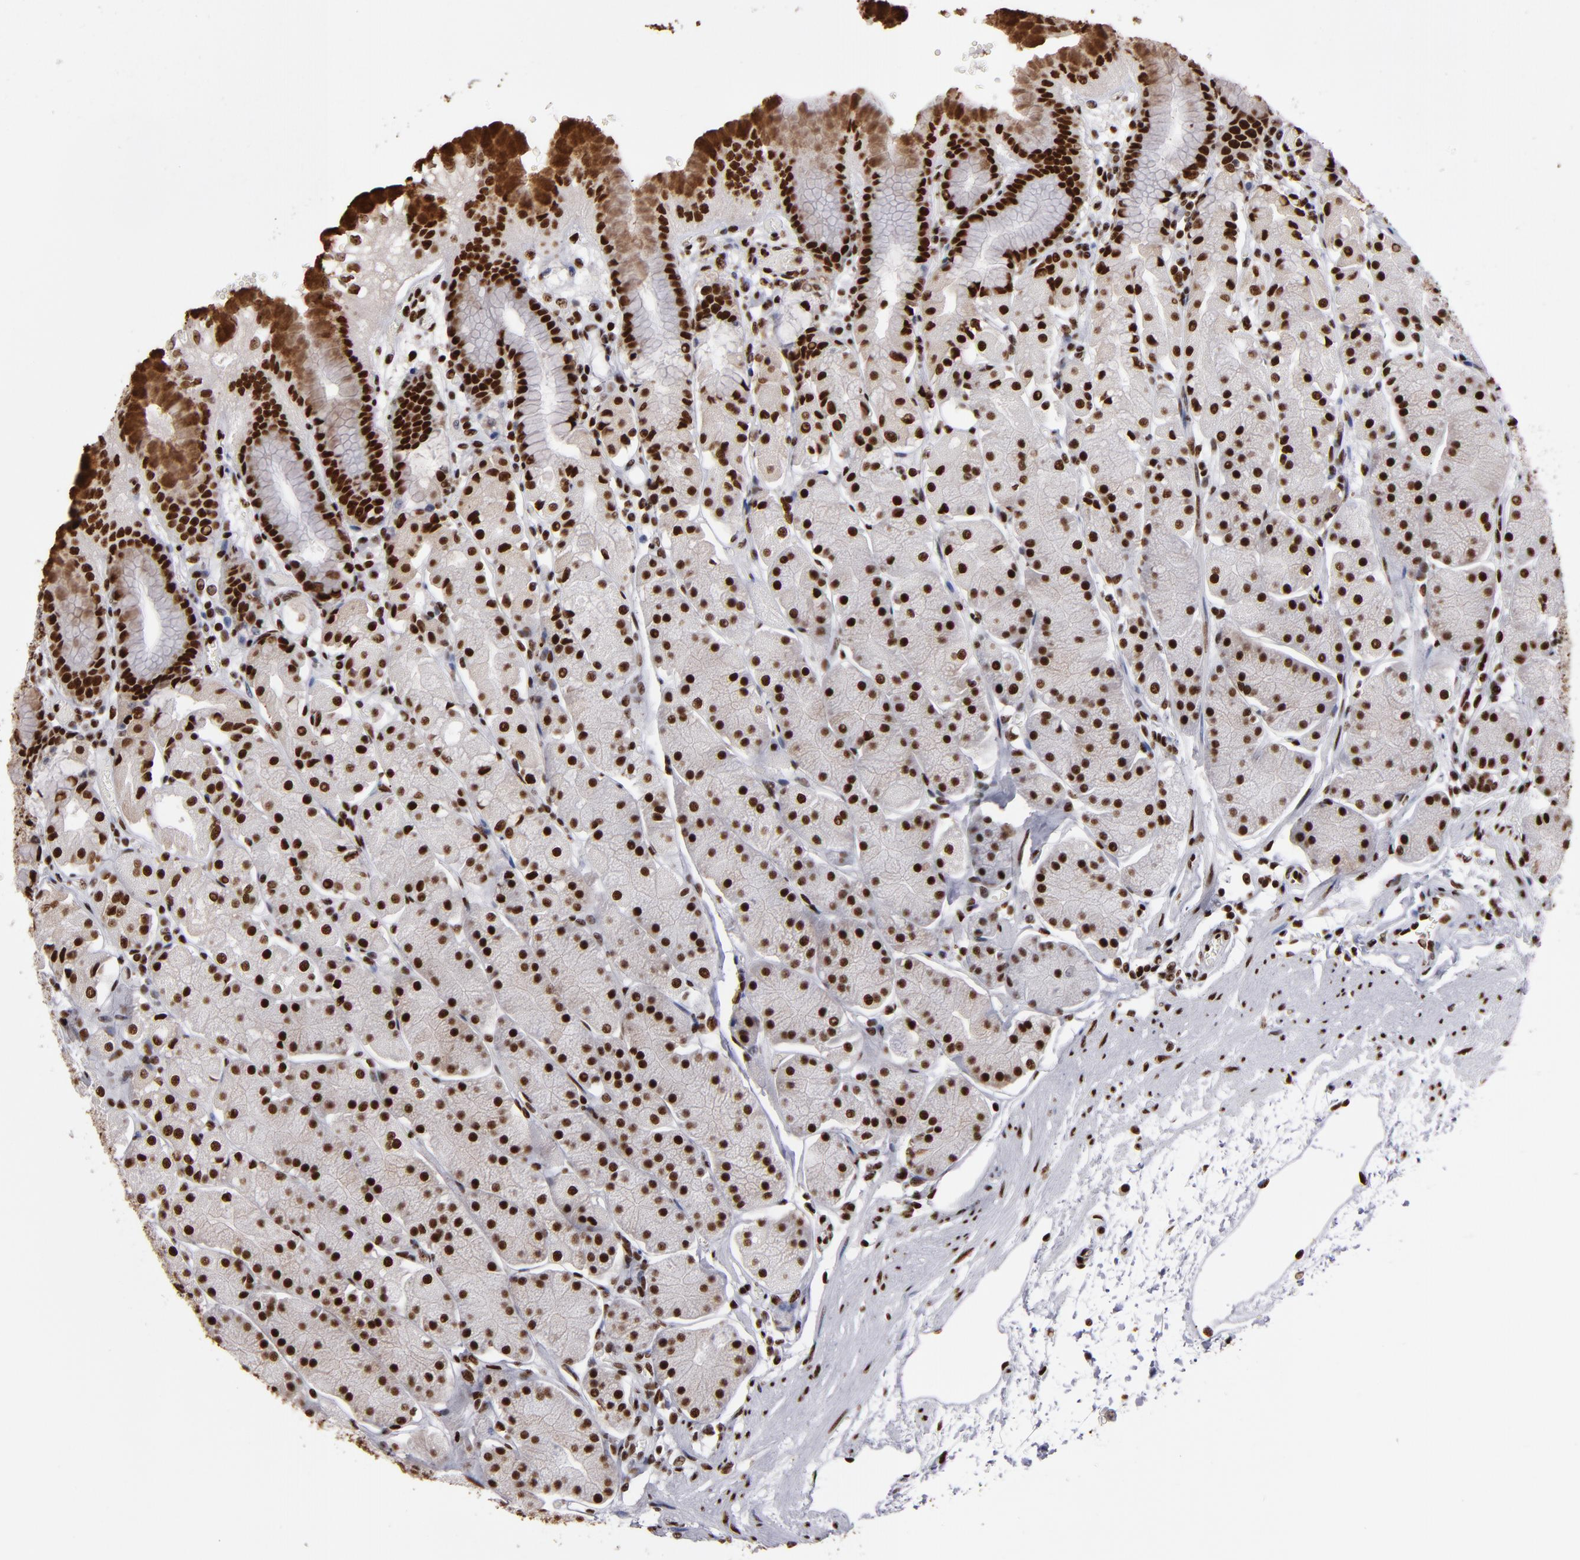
{"staining": {"intensity": "strong", "quantity": ">75%", "location": "cytoplasmic/membranous,nuclear"}, "tissue": "stomach", "cell_type": "Glandular cells", "image_type": "normal", "snomed": [{"axis": "morphology", "description": "Normal tissue, NOS"}, {"axis": "topography", "description": "Stomach, upper"}, {"axis": "topography", "description": "Stomach"}], "caption": "This histopathology image reveals immunohistochemistry staining of unremarkable human stomach, with high strong cytoplasmic/membranous,nuclear expression in about >75% of glandular cells.", "gene": "MRE11", "patient": {"sex": "male", "age": 76}}